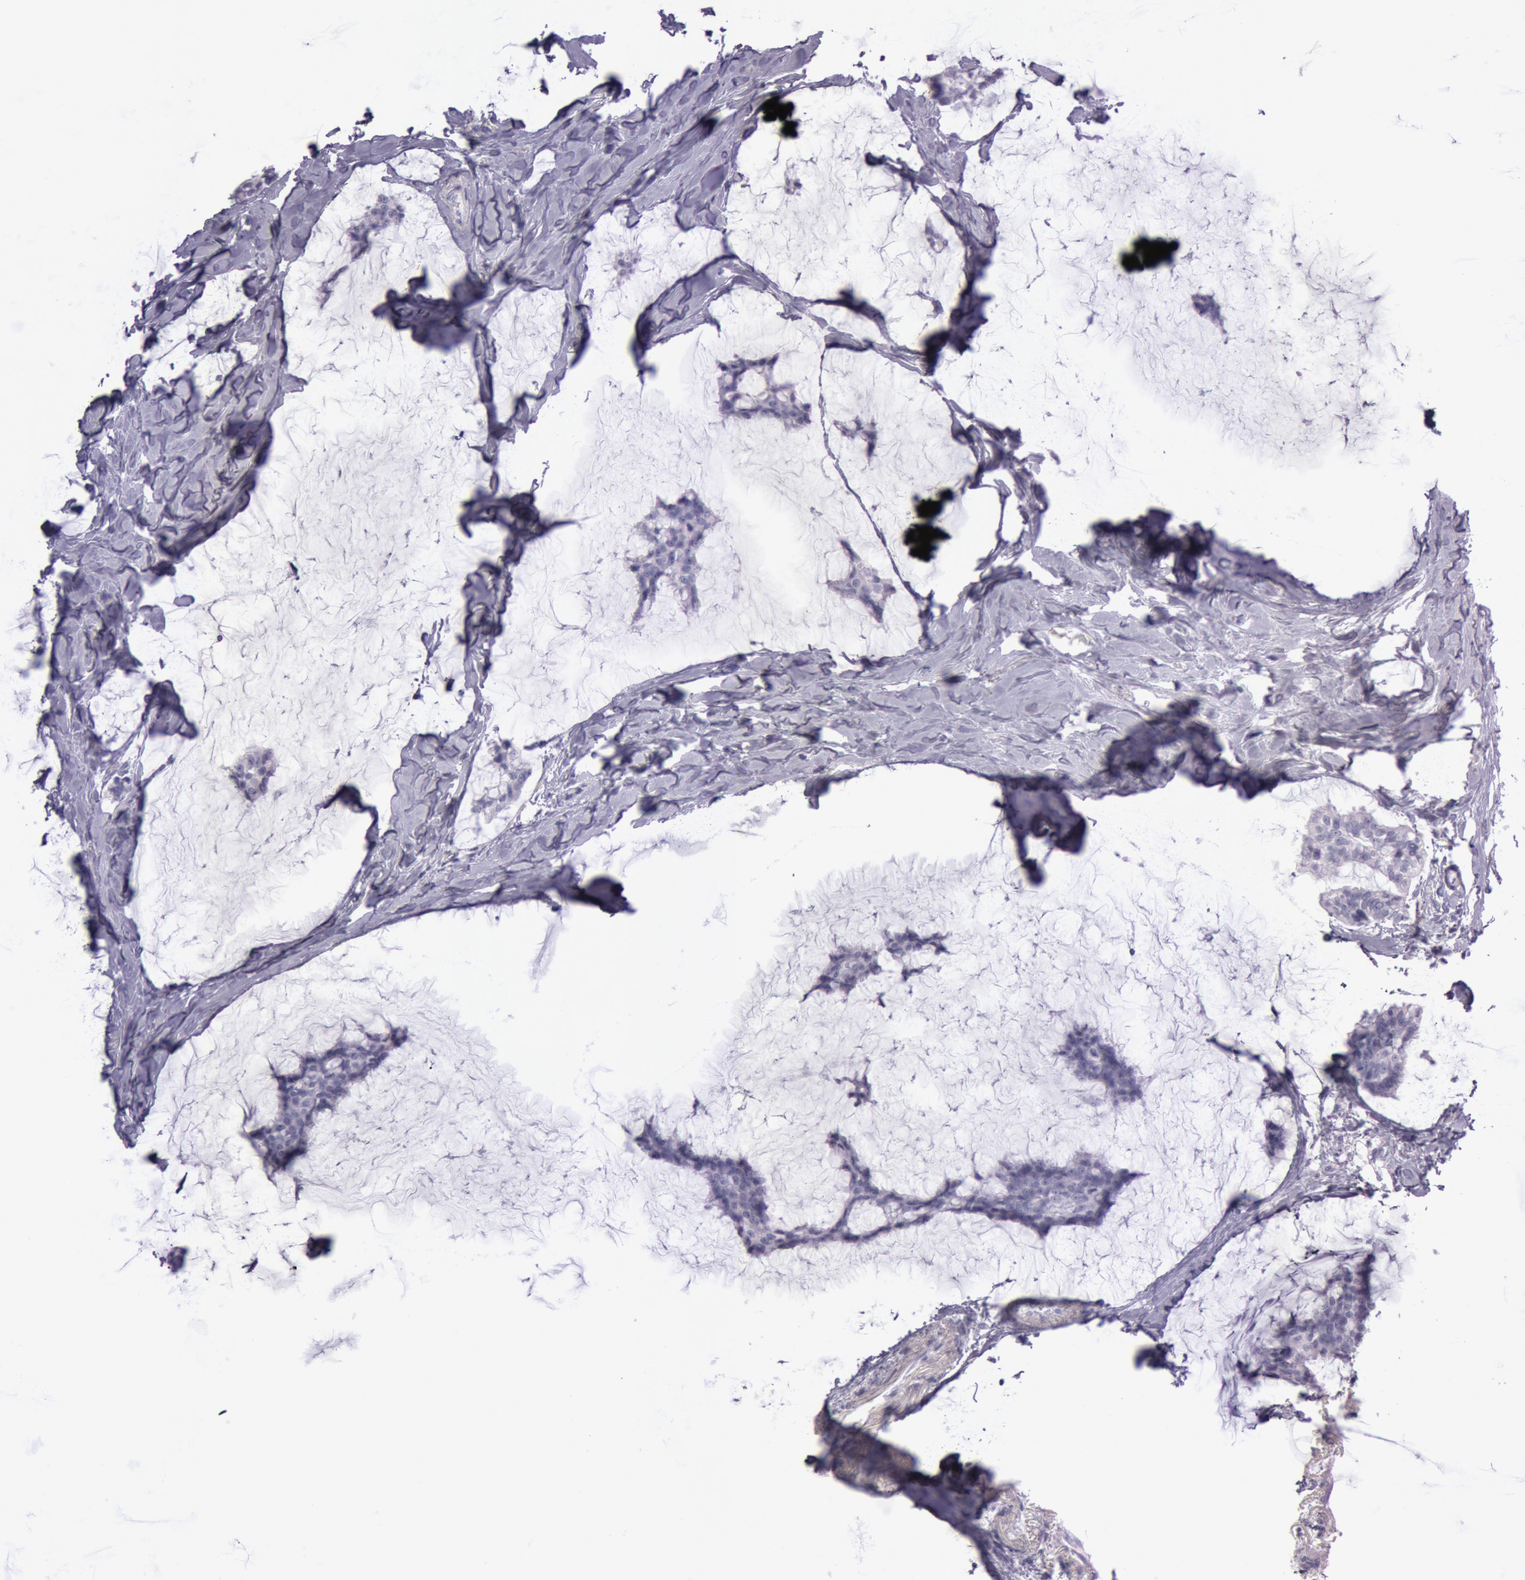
{"staining": {"intensity": "negative", "quantity": "none", "location": "none"}, "tissue": "breast cancer", "cell_type": "Tumor cells", "image_type": "cancer", "snomed": [{"axis": "morphology", "description": "Duct carcinoma"}, {"axis": "topography", "description": "Breast"}], "caption": "This is an immunohistochemistry histopathology image of human breast cancer (invasive ductal carcinoma). There is no positivity in tumor cells.", "gene": "FOLH1", "patient": {"sex": "female", "age": 93}}